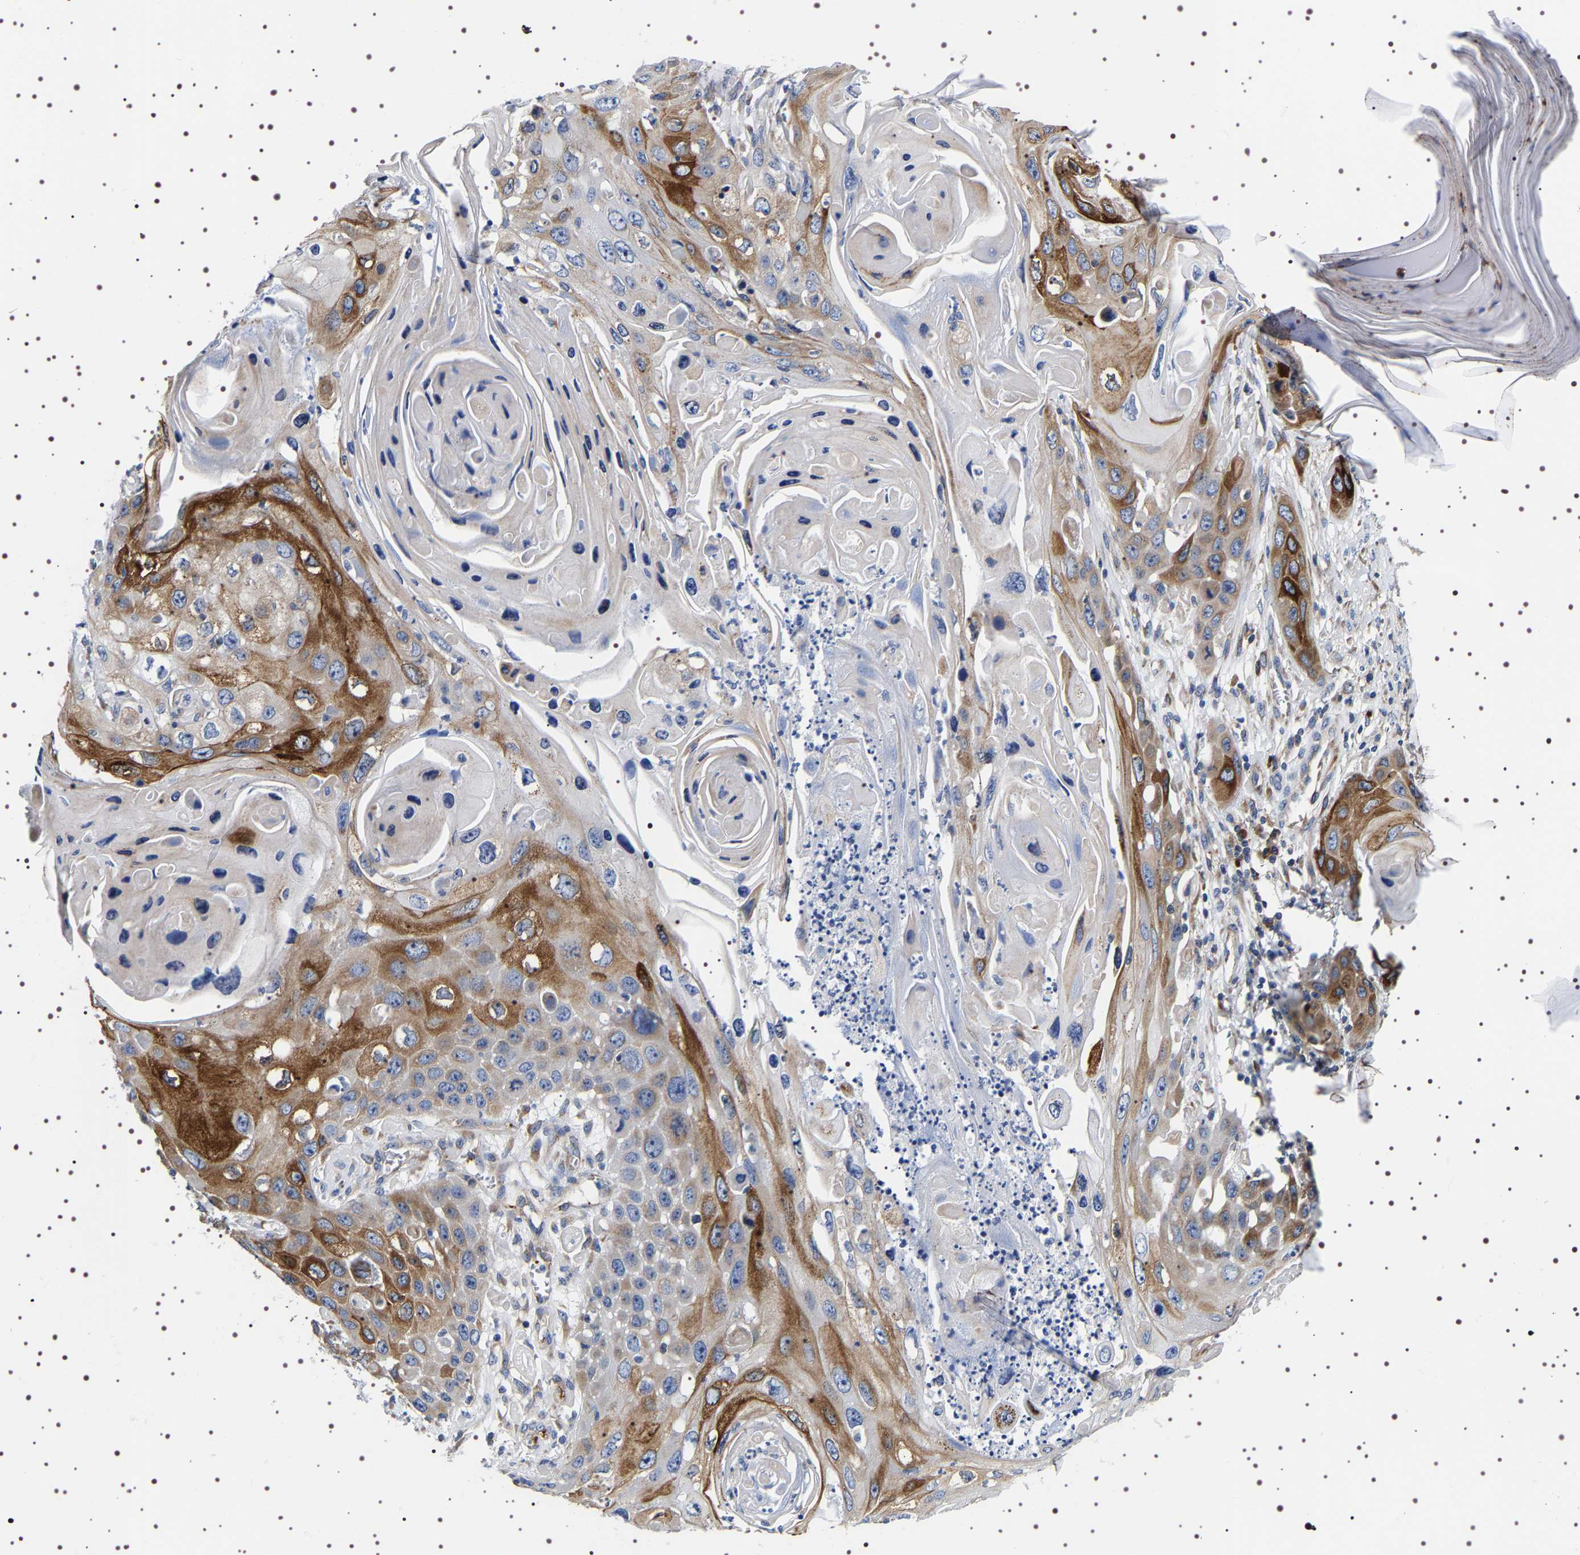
{"staining": {"intensity": "moderate", "quantity": ">75%", "location": "cytoplasmic/membranous"}, "tissue": "skin cancer", "cell_type": "Tumor cells", "image_type": "cancer", "snomed": [{"axis": "morphology", "description": "Squamous cell carcinoma, NOS"}, {"axis": "topography", "description": "Skin"}], "caption": "A high-resolution image shows immunohistochemistry staining of skin squamous cell carcinoma, which exhibits moderate cytoplasmic/membranous expression in approximately >75% of tumor cells.", "gene": "SQLE", "patient": {"sex": "male", "age": 55}}